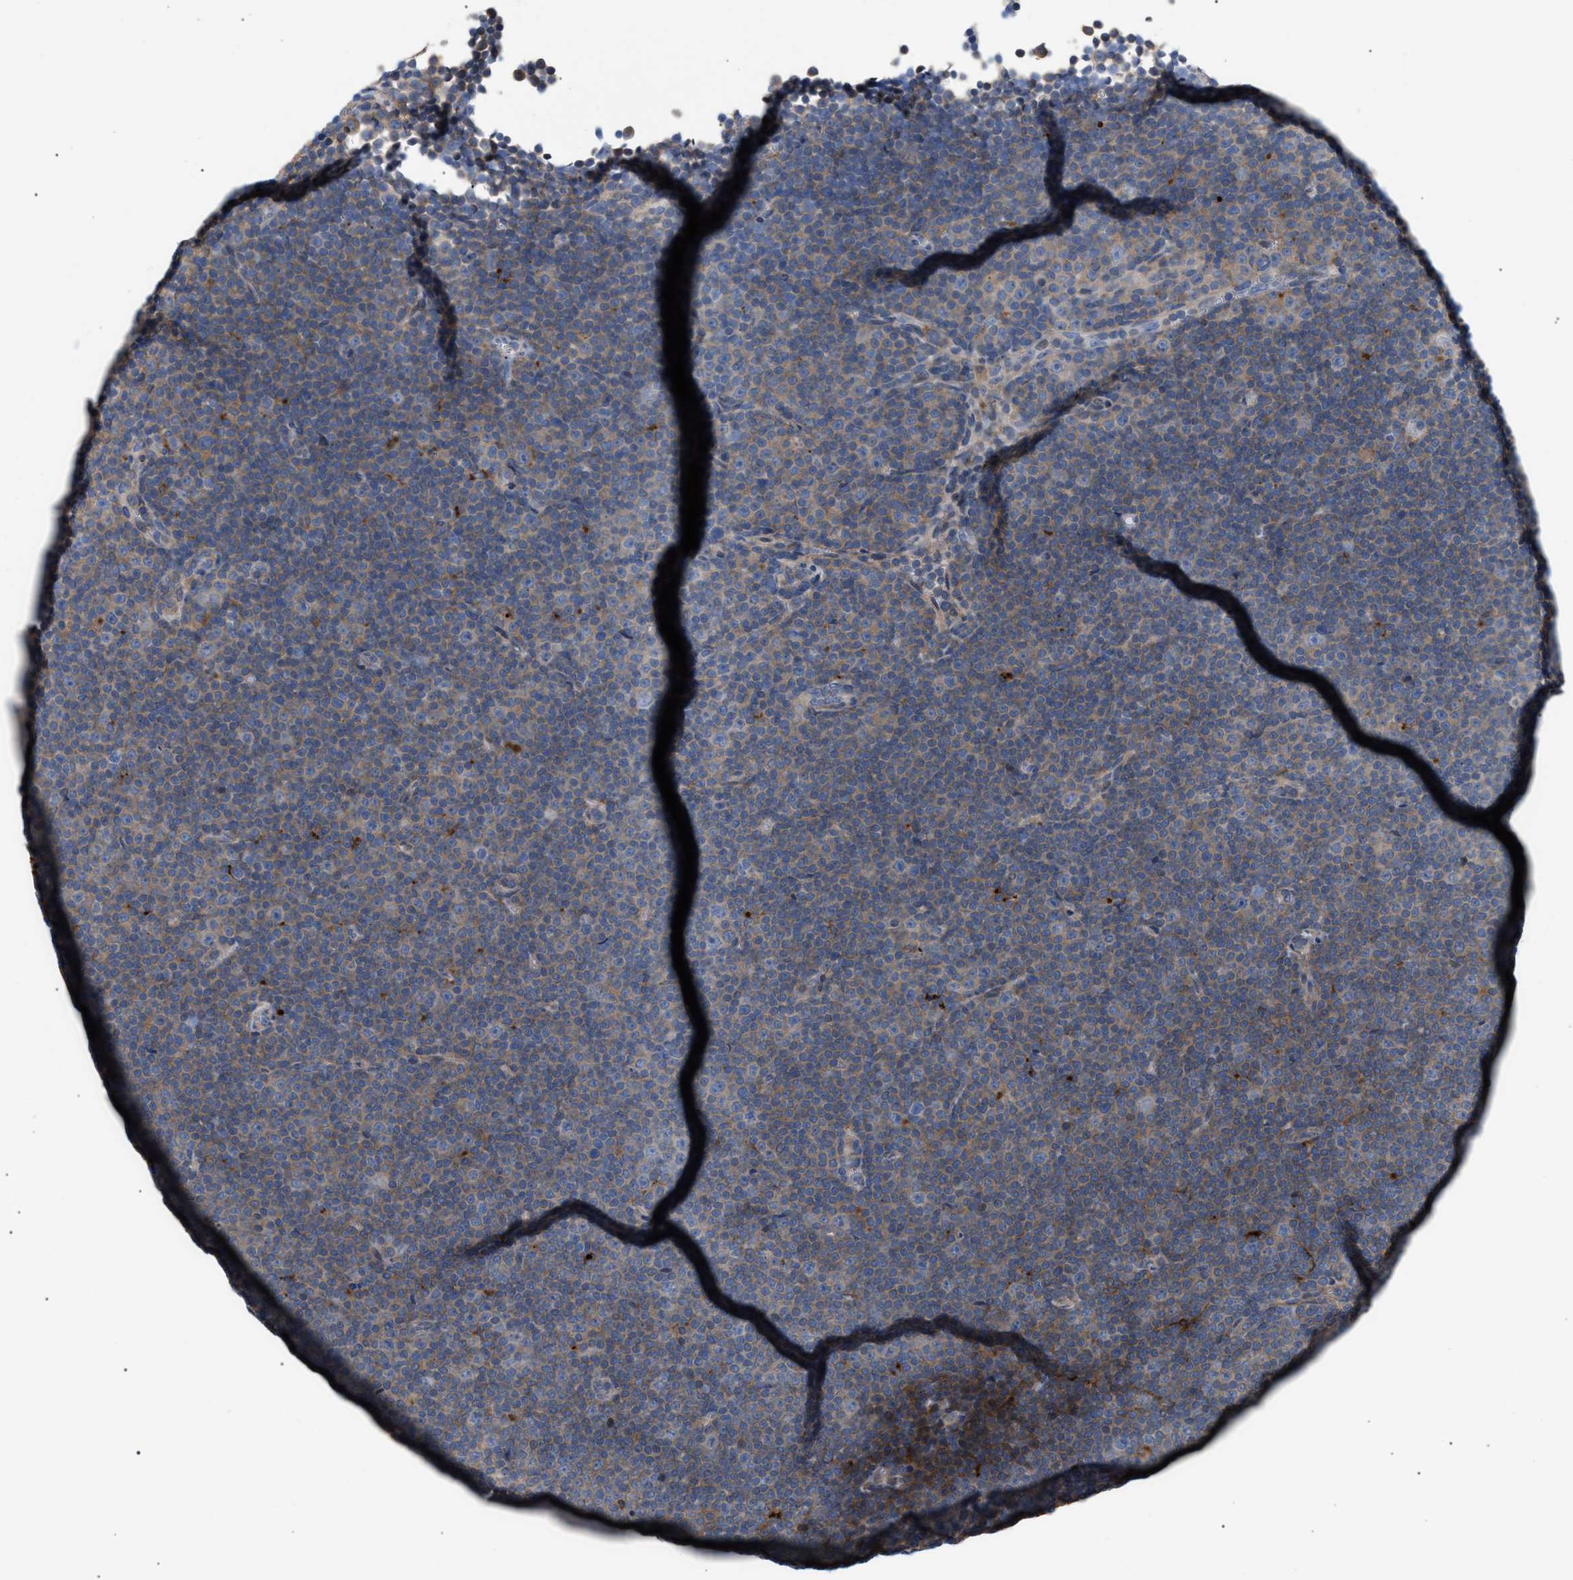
{"staining": {"intensity": "negative", "quantity": "none", "location": "none"}, "tissue": "lymphoma", "cell_type": "Tumor cells", "image_type": "cancer", "snomed": [{"axis": "morphology", "description": "Malignant lymphoma, non-Hodgkin's type, Low grade"}, {"axis": "topography", "description": "Lymph node"}], "caption": "Protein analysis of low-grade malignant lymphoma, non-Hodgkin's type shows no significant staining in tumor cells. Brightfield microscopy of immunohistochemistry stained with DAB (brown) and hematoxylin (blue), captured at high magnification.", "gene": "MBTD1", "patient": {"sex": "female", "age": 67}}